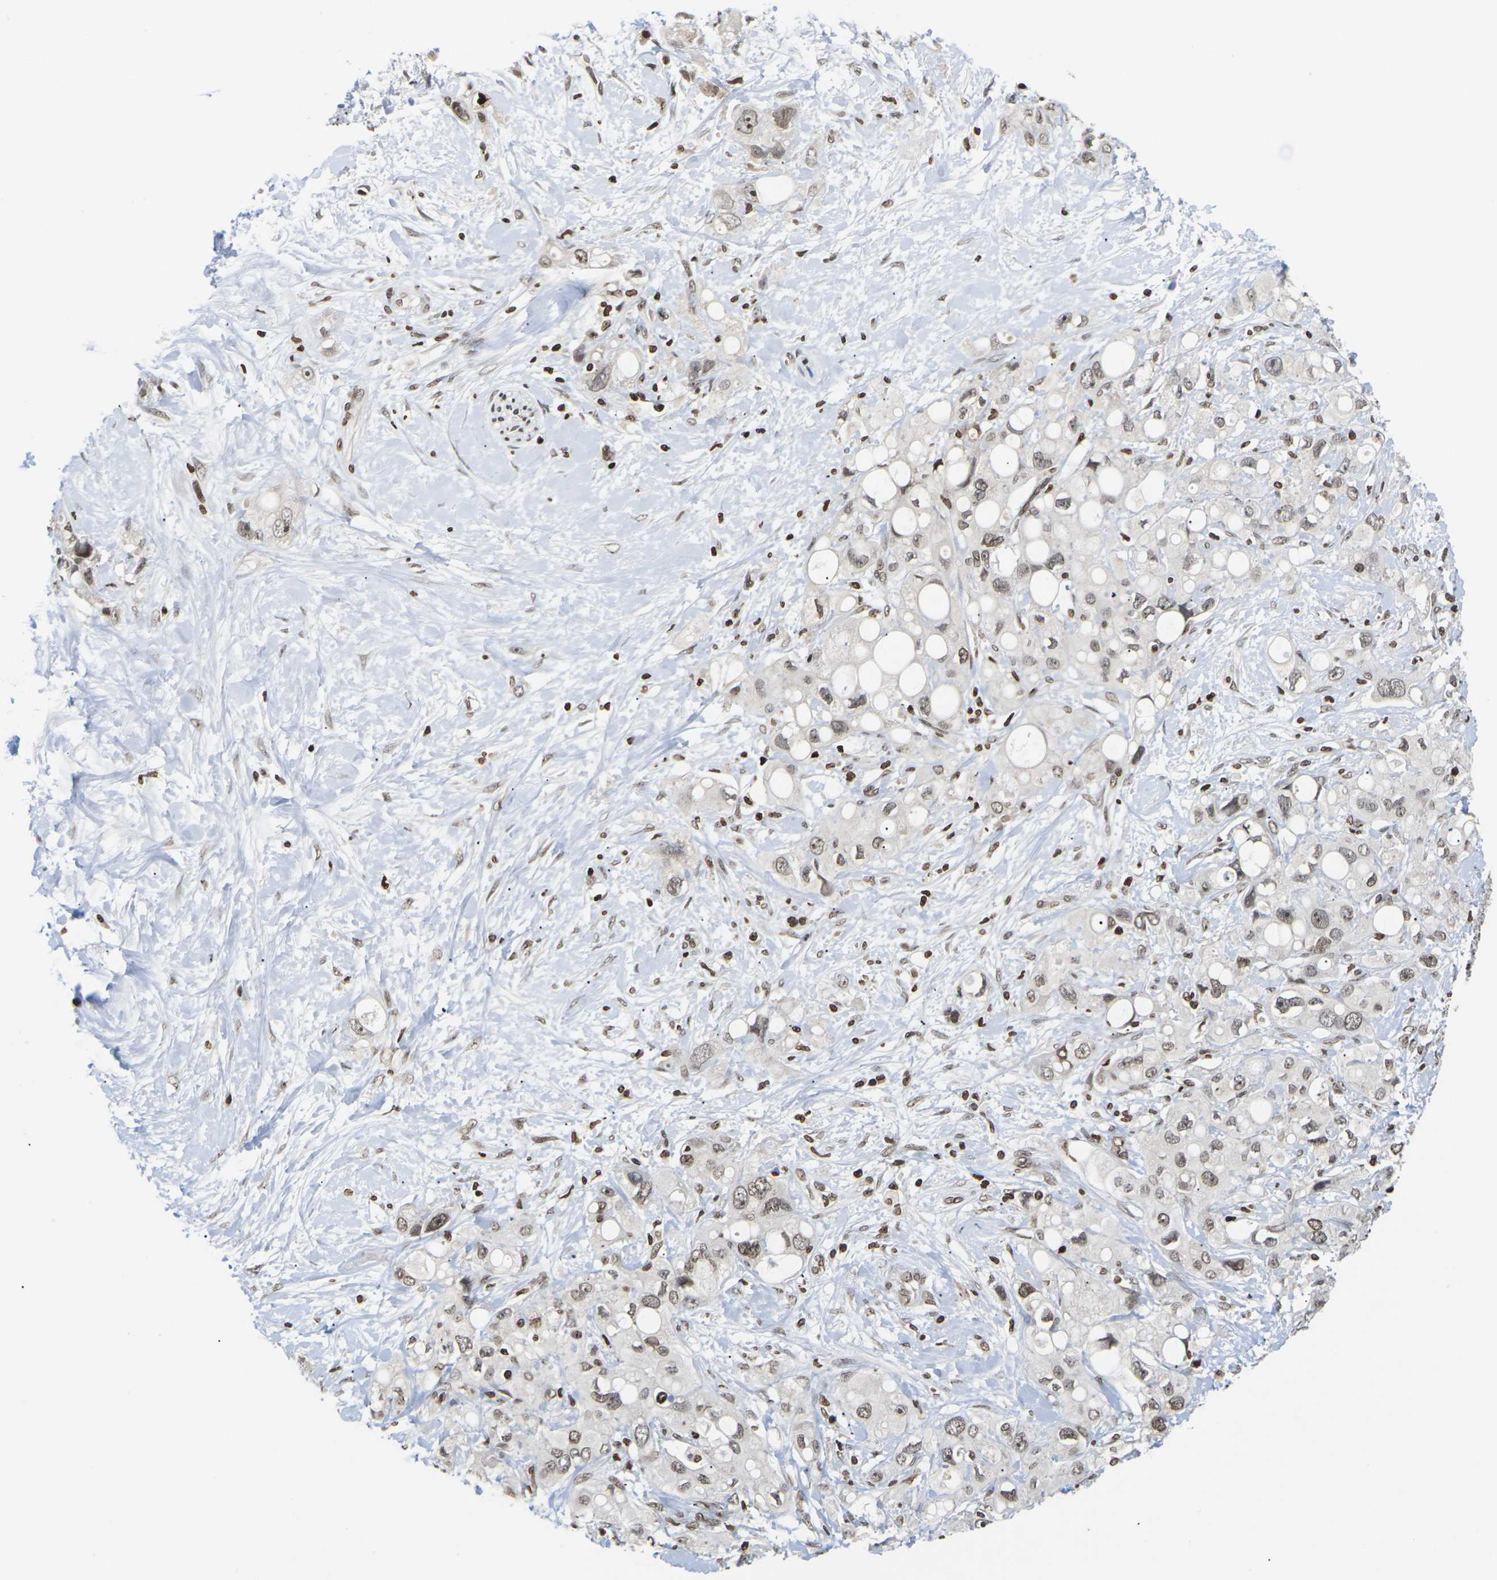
{"staining": {"intensity": "moderate", "quantity": ">75%", "location": "nuclear"}, "tissue": "pancreatic cancer", "cell_type": "Tumor cells", "image_type": "cancer", "snomed": [{"axis": "morphology", "description": "Adenocarcinoma, NOS"}, {"axis": "topography", "description": "Pancreas"}], "caption": "IHC photomicrograph of neoplastic tissue: pancreatic adenocarcinoma stained using IHC displays medium levels of moderate protein expression localized specifically in the nuclear of tumor cells, appearing as a nuclear brown color.", "gene": "ETV5", "patient": {"sex": "female", "age": 56}}